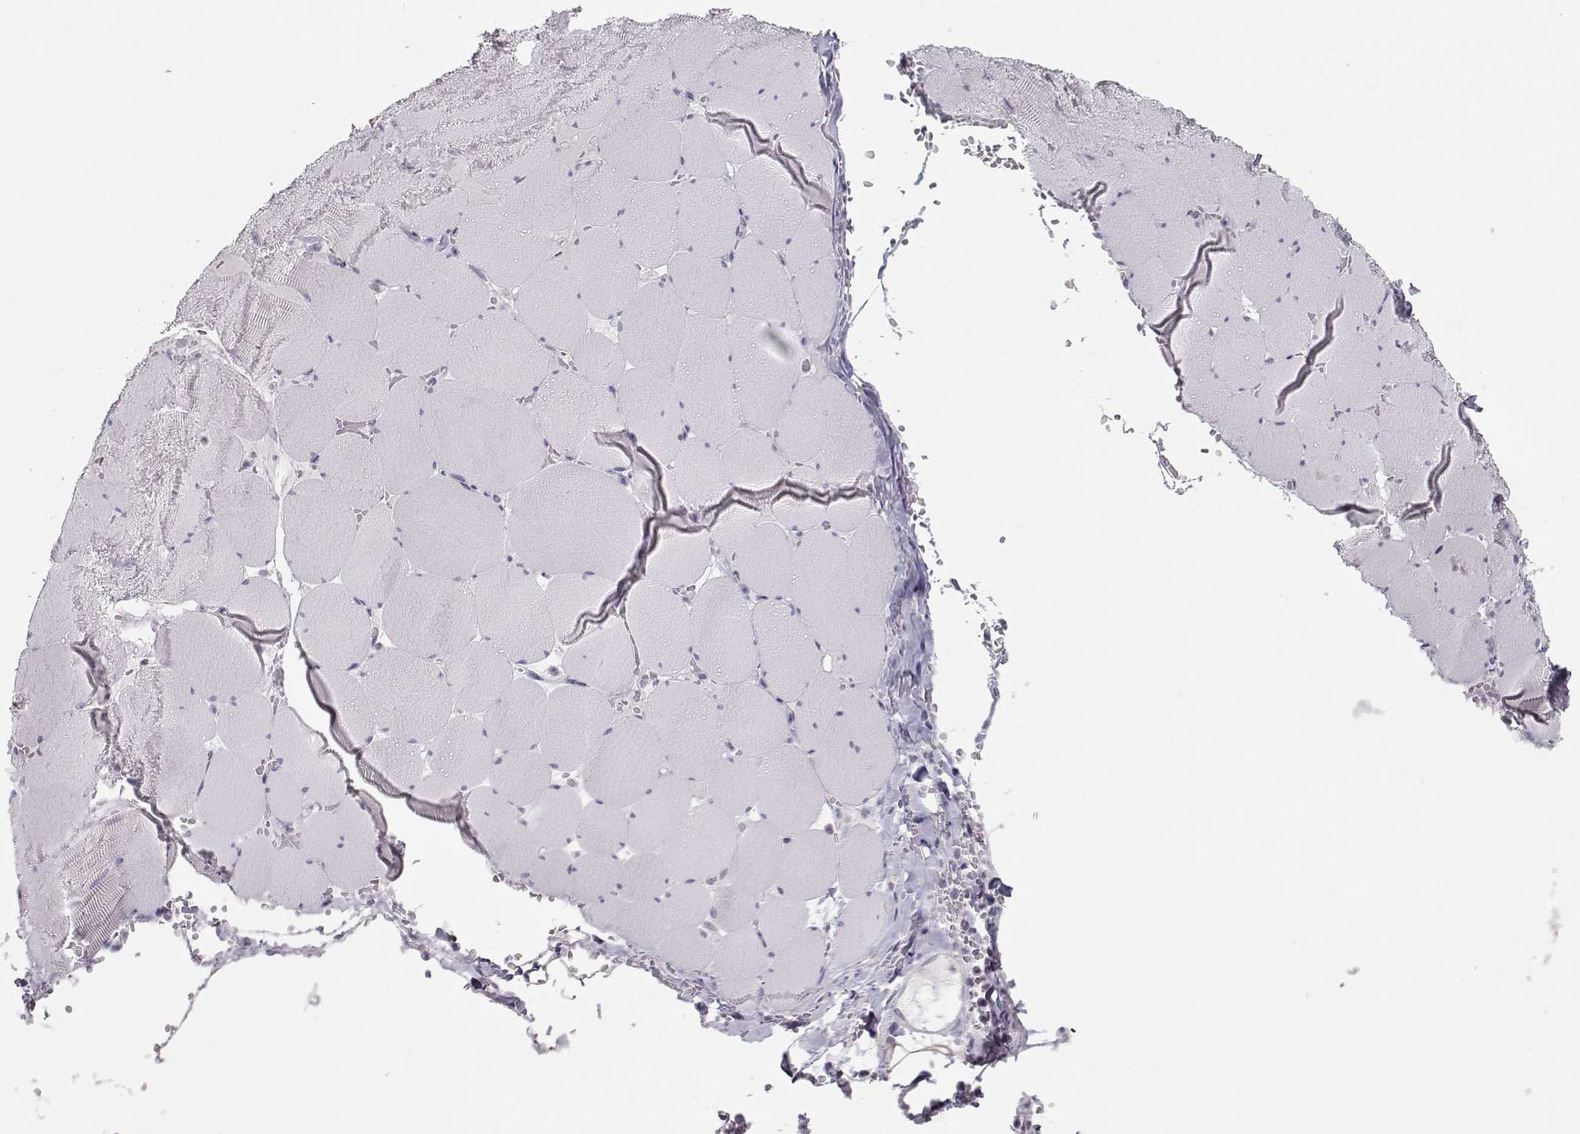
{"staining": {"intensity": "negative", "quantity": "none", "location": "none"}, "tissue": "skeletal muscle", "cell_type": "Myocytes", "image_type": "normal", "snomed": [{"axis": "morphology", "description": "Normal tissue, NOS"}, {"axis": "morphology", "description": "Malignant melanoma, Metastatic site"}, {"axis": "topography", "description": "Skeletal muscle"}], "caption": "IHC of unremarkable skeletal muscle reveals no expression in myocytes.", "gene": "NUTM1", "patient": {"sex": "male", "age": 50}}